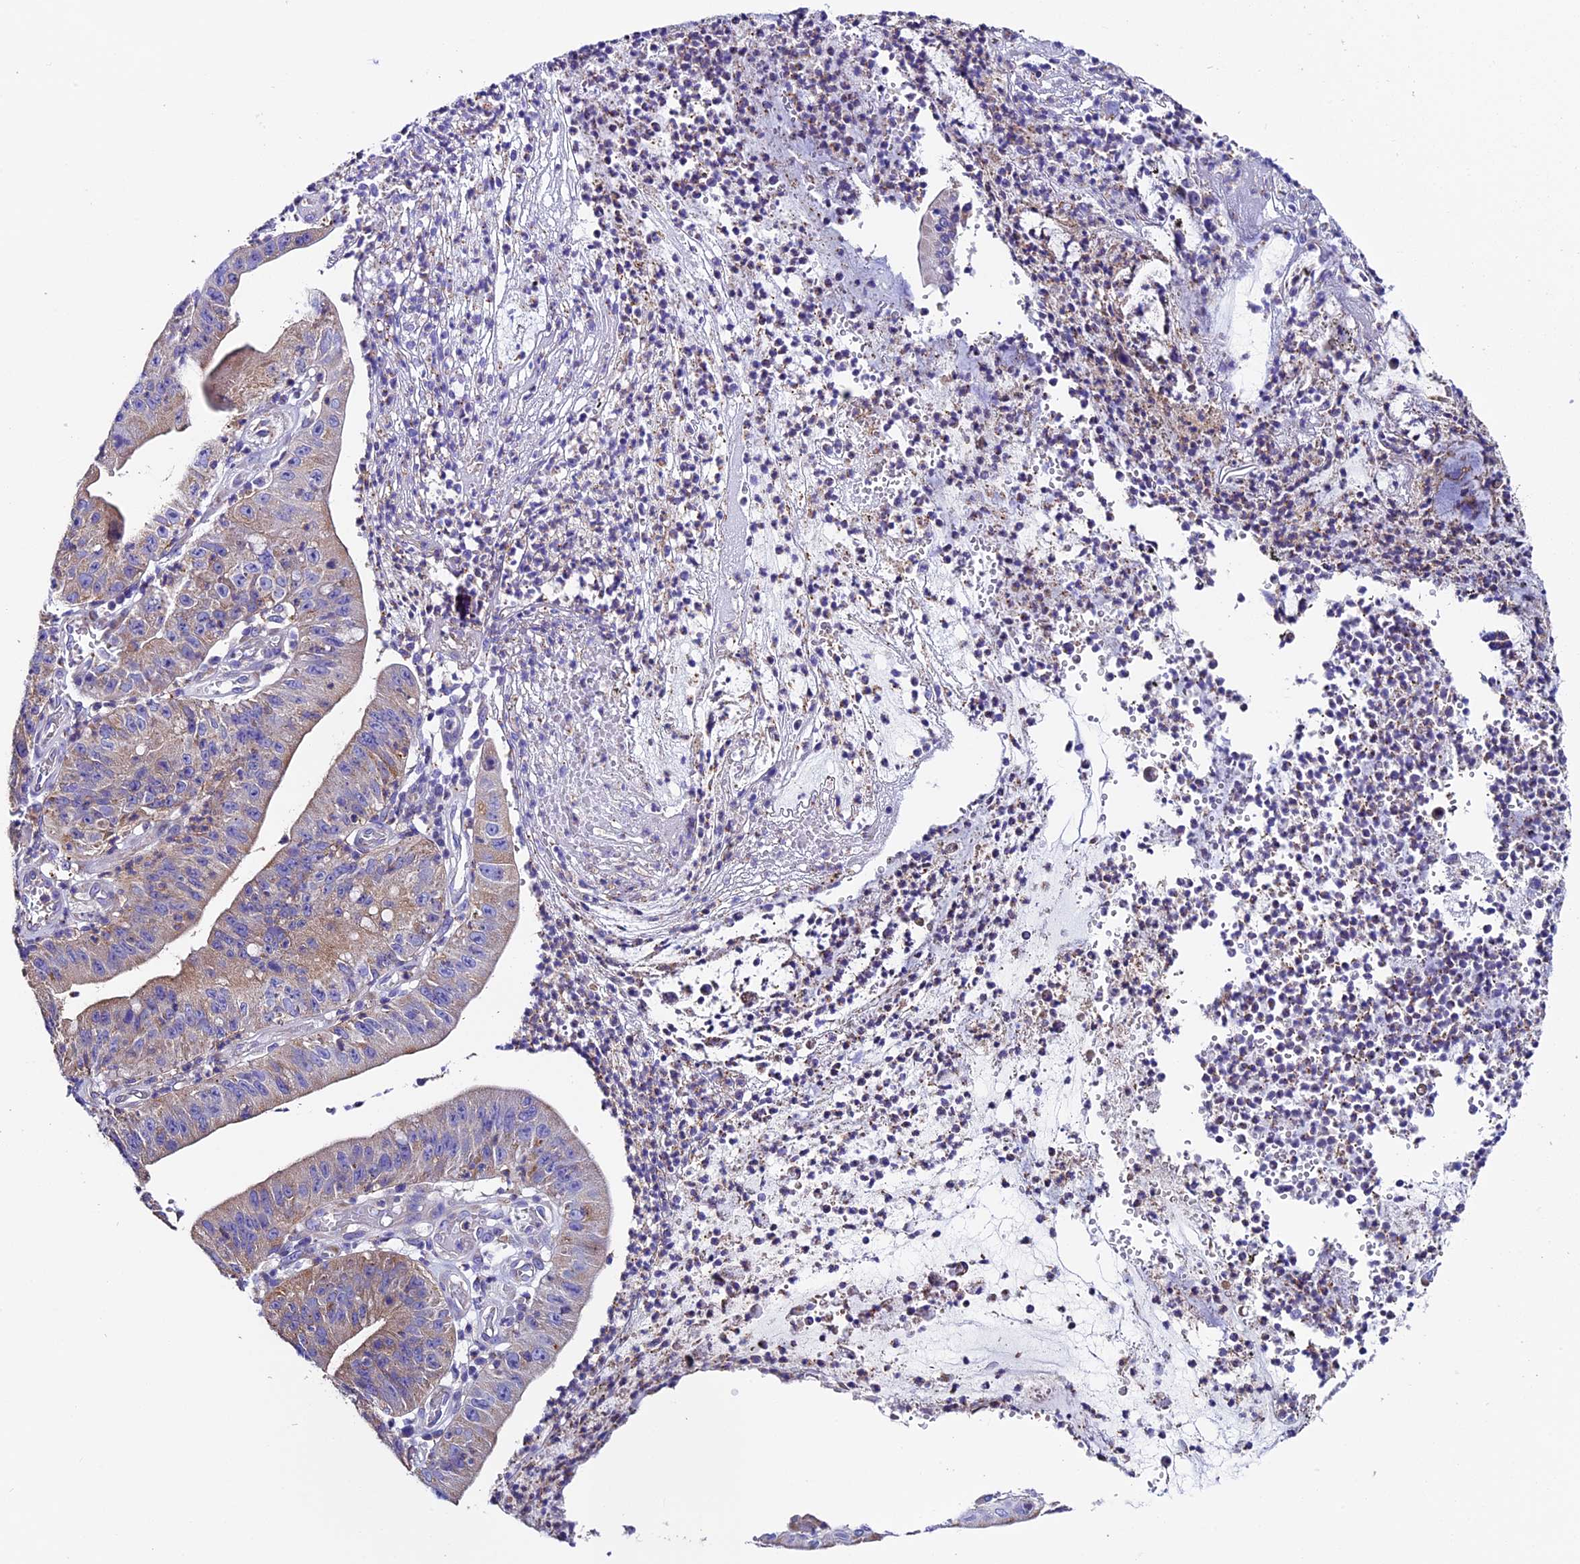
{"staining": {"intensity": "moderate", "quantity": "25%-75%", "location": "cytoplasmic/membranous"}, "tissue": "stomach cancer", "cell_type": "Tumor cells", "image_type": "cancer", "snomed": [{"axis": "morphology", "description": "Adenocarcinoma, NOS"}, {"axis": "topography", "description": "Stomach"}], "caption": "Adenocarcinoma (stomach) stained with immunohistochemistry (IHC) demonstrates moderate cytoplasmic/membranous staining in about 25%-75% of tumor cells. The protein is stained brown, and the nuclei are stained in blue (DAB IHC with brightfield microscopy, high magnification).", "gene": "COMTD1", "patient": {"sex": "male", "age": 59}}